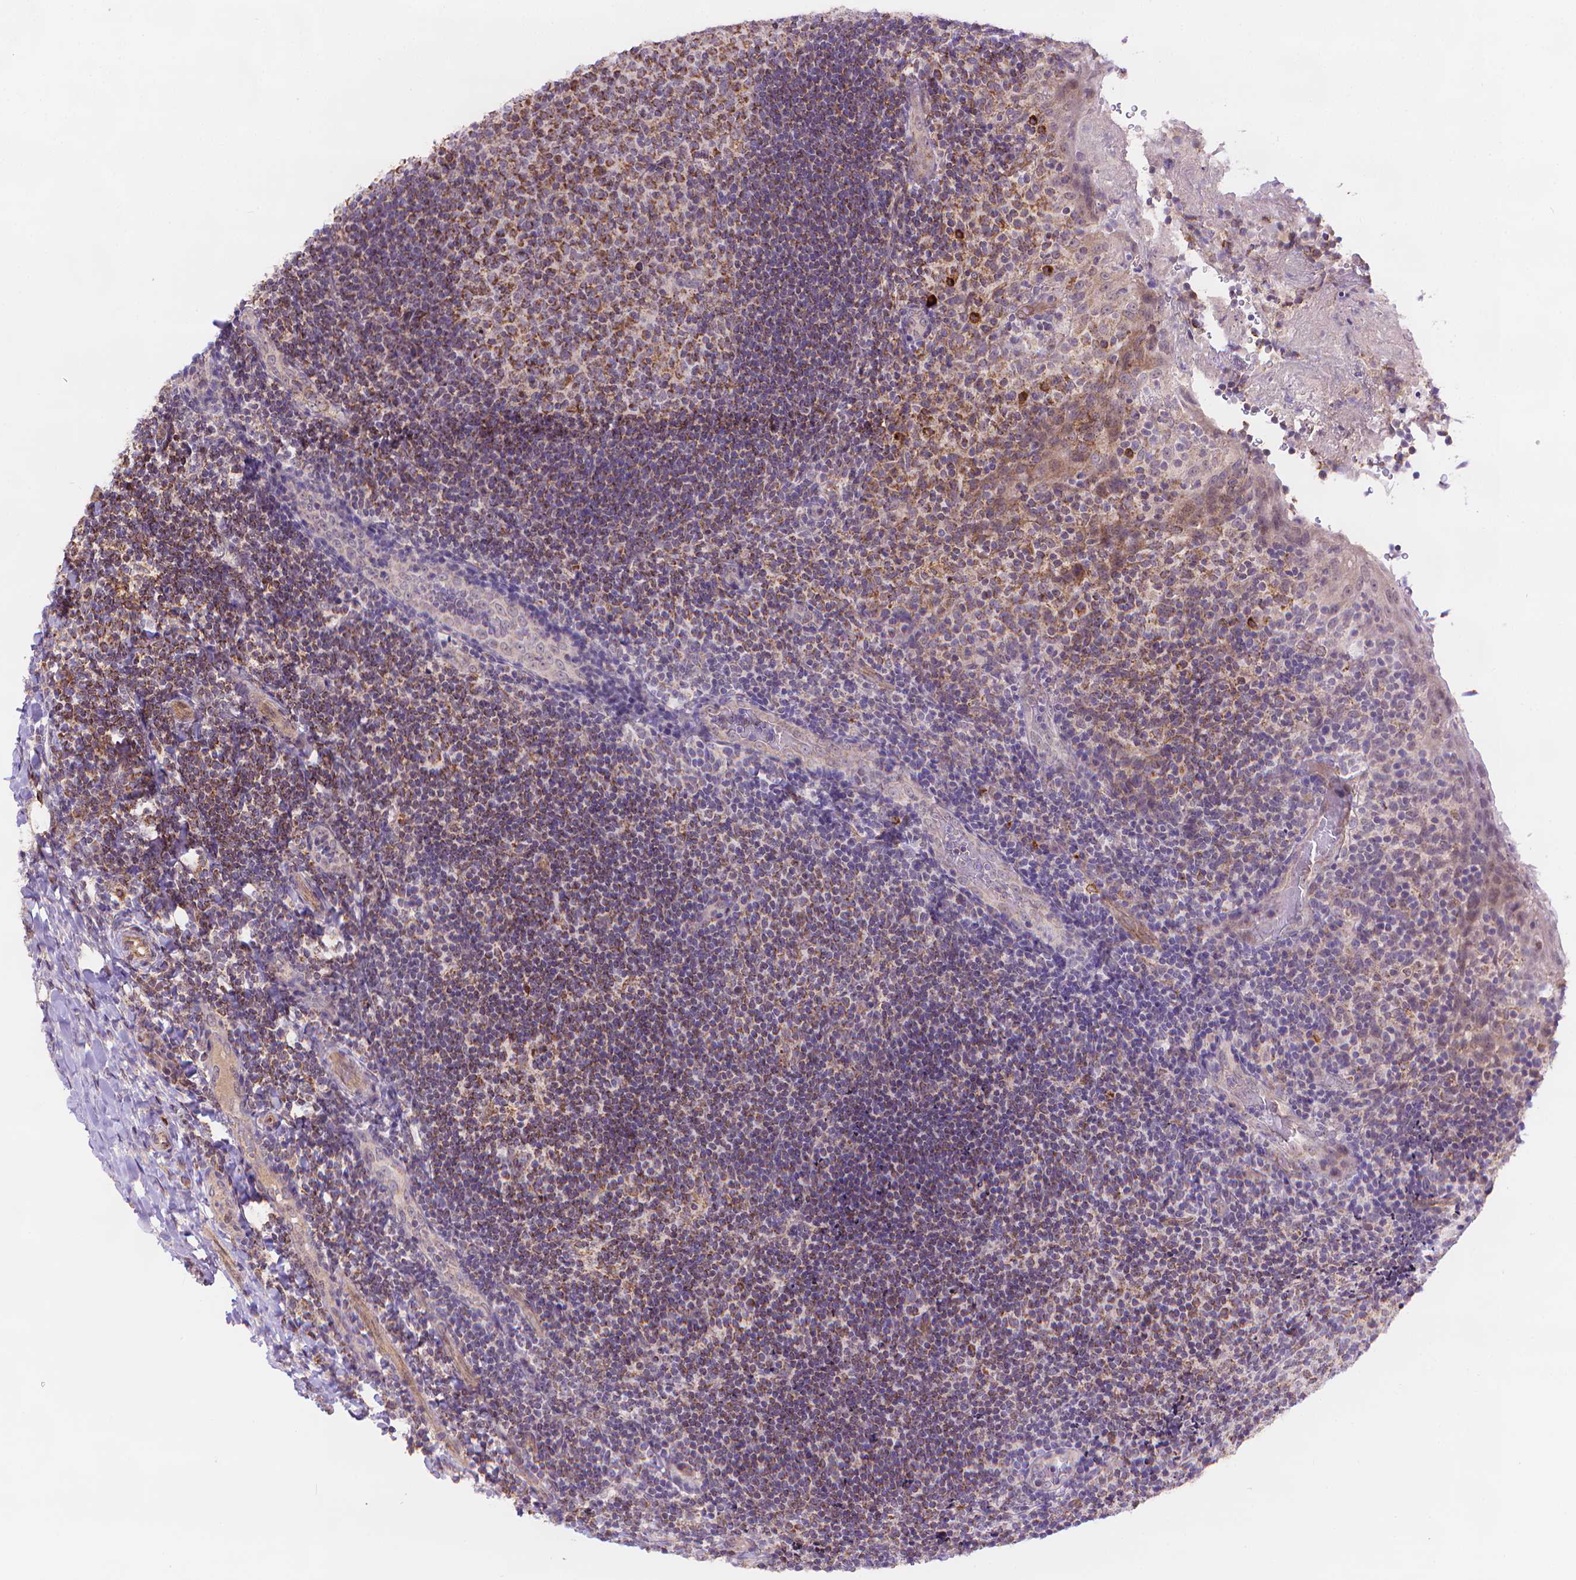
{"staining": {"intensity": "strong", "quantity": "25%-75%", "location": "cytoplasmic/membranous"}, "tissue": "tonsil", "cell_type": "Germinal center cells", "image_type": "normal", "snomed": [{"axis": "morphology", "description": "Normal tissue, NOS"}, {"axis": "topography", "description": "Tonsil"}], "caption": "Immunohistochemistry photomicrograph of normal tonsil: human tonsil stained using IHC reveals high levels of strong protein expression localized specifically in the cytoplasmic/membranous of germinal center cells, appearing as a cytoplasmic/membranous brown color.", "gene": "CYYR1", "patient": {"sex": "female", "age": 10}}